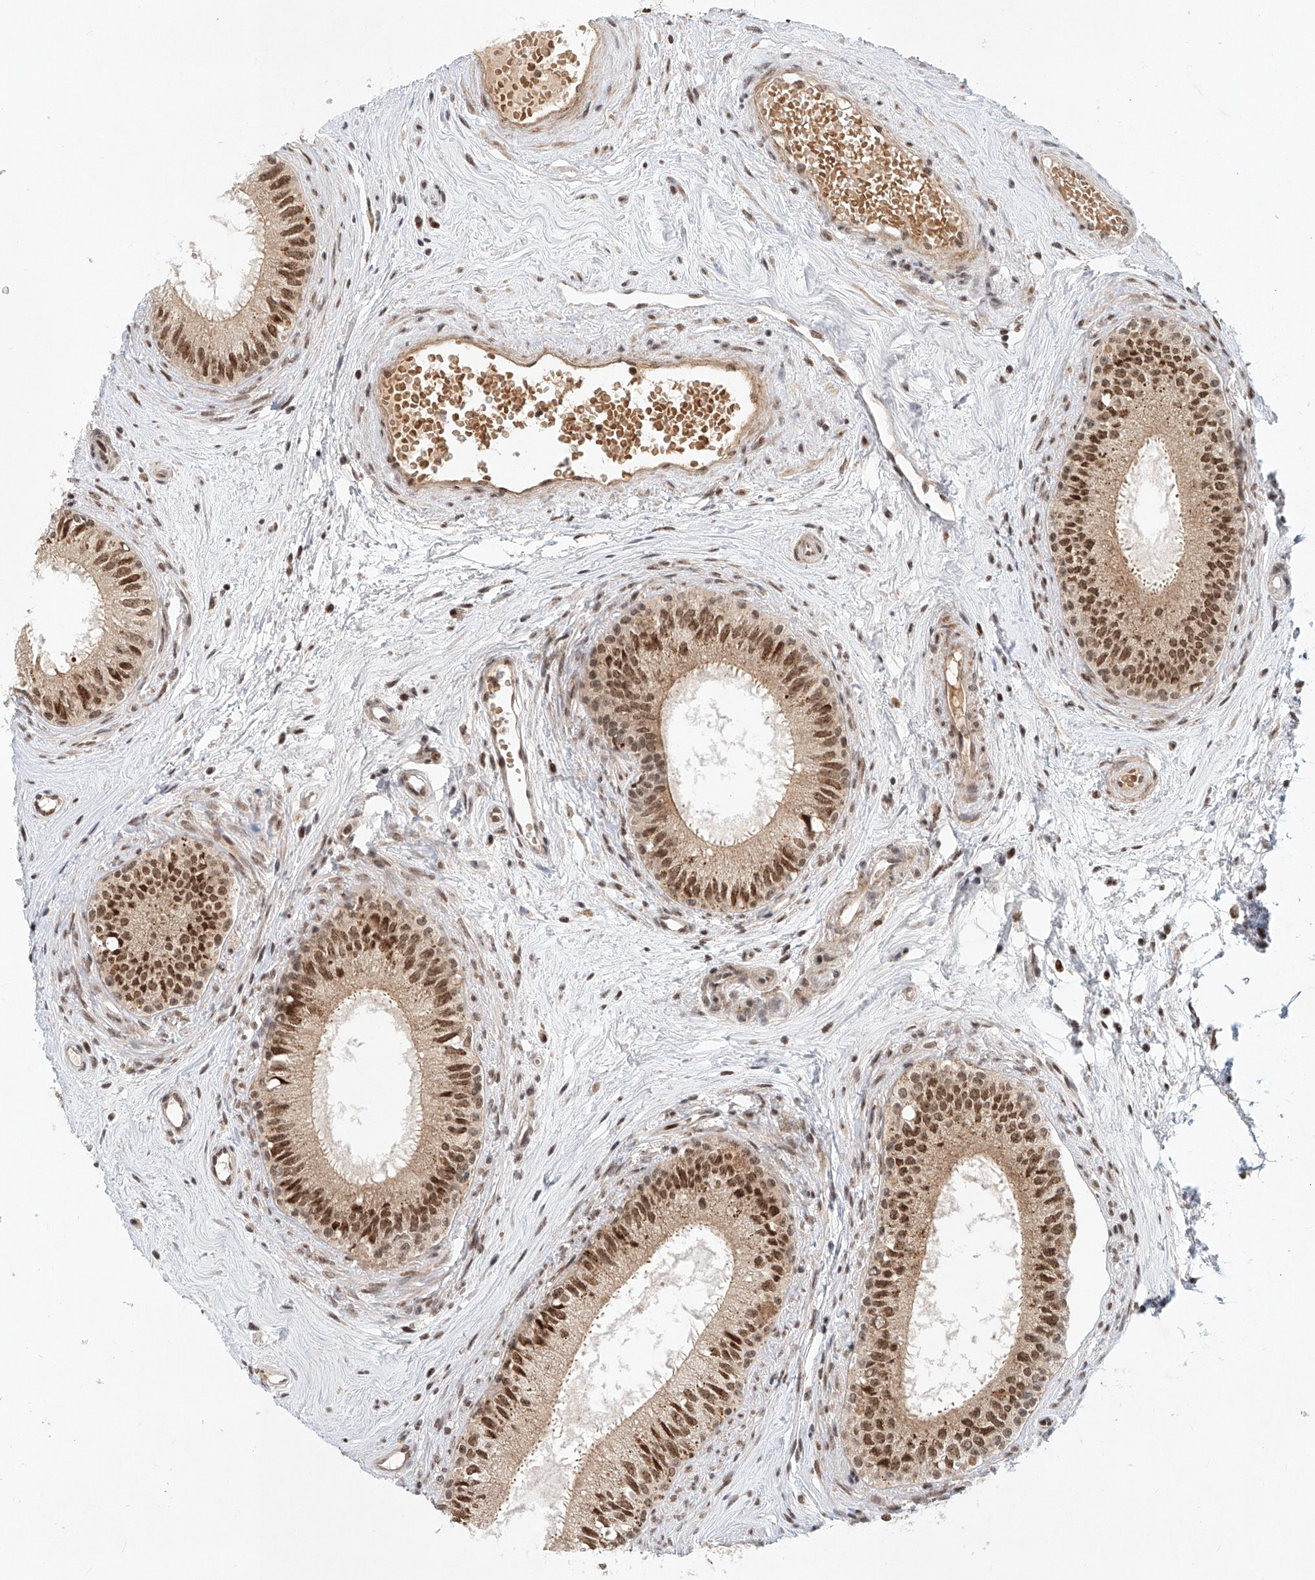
{"staining": {"intensity": "strong", "quantity": ">75%", "location": "nuclear"}, "tissue": "epididymis", "cell_type": "Glandular cells", "image_type": "normal", "snomed": [{"axis": "morphology", "description": "Normal tissue, NOS"}, {"axis": "topography", "description": "Epididymis"}], "caption": "Benign epididymis exhibits strong nuclear staining in about >75% of glandular cells, visualized by immunohistochemistry. (DAB = brown stain, brightfield microscopy at high magnification).", "gene": "ZNF470", "patient": {"sex": "male", "age": 71}}